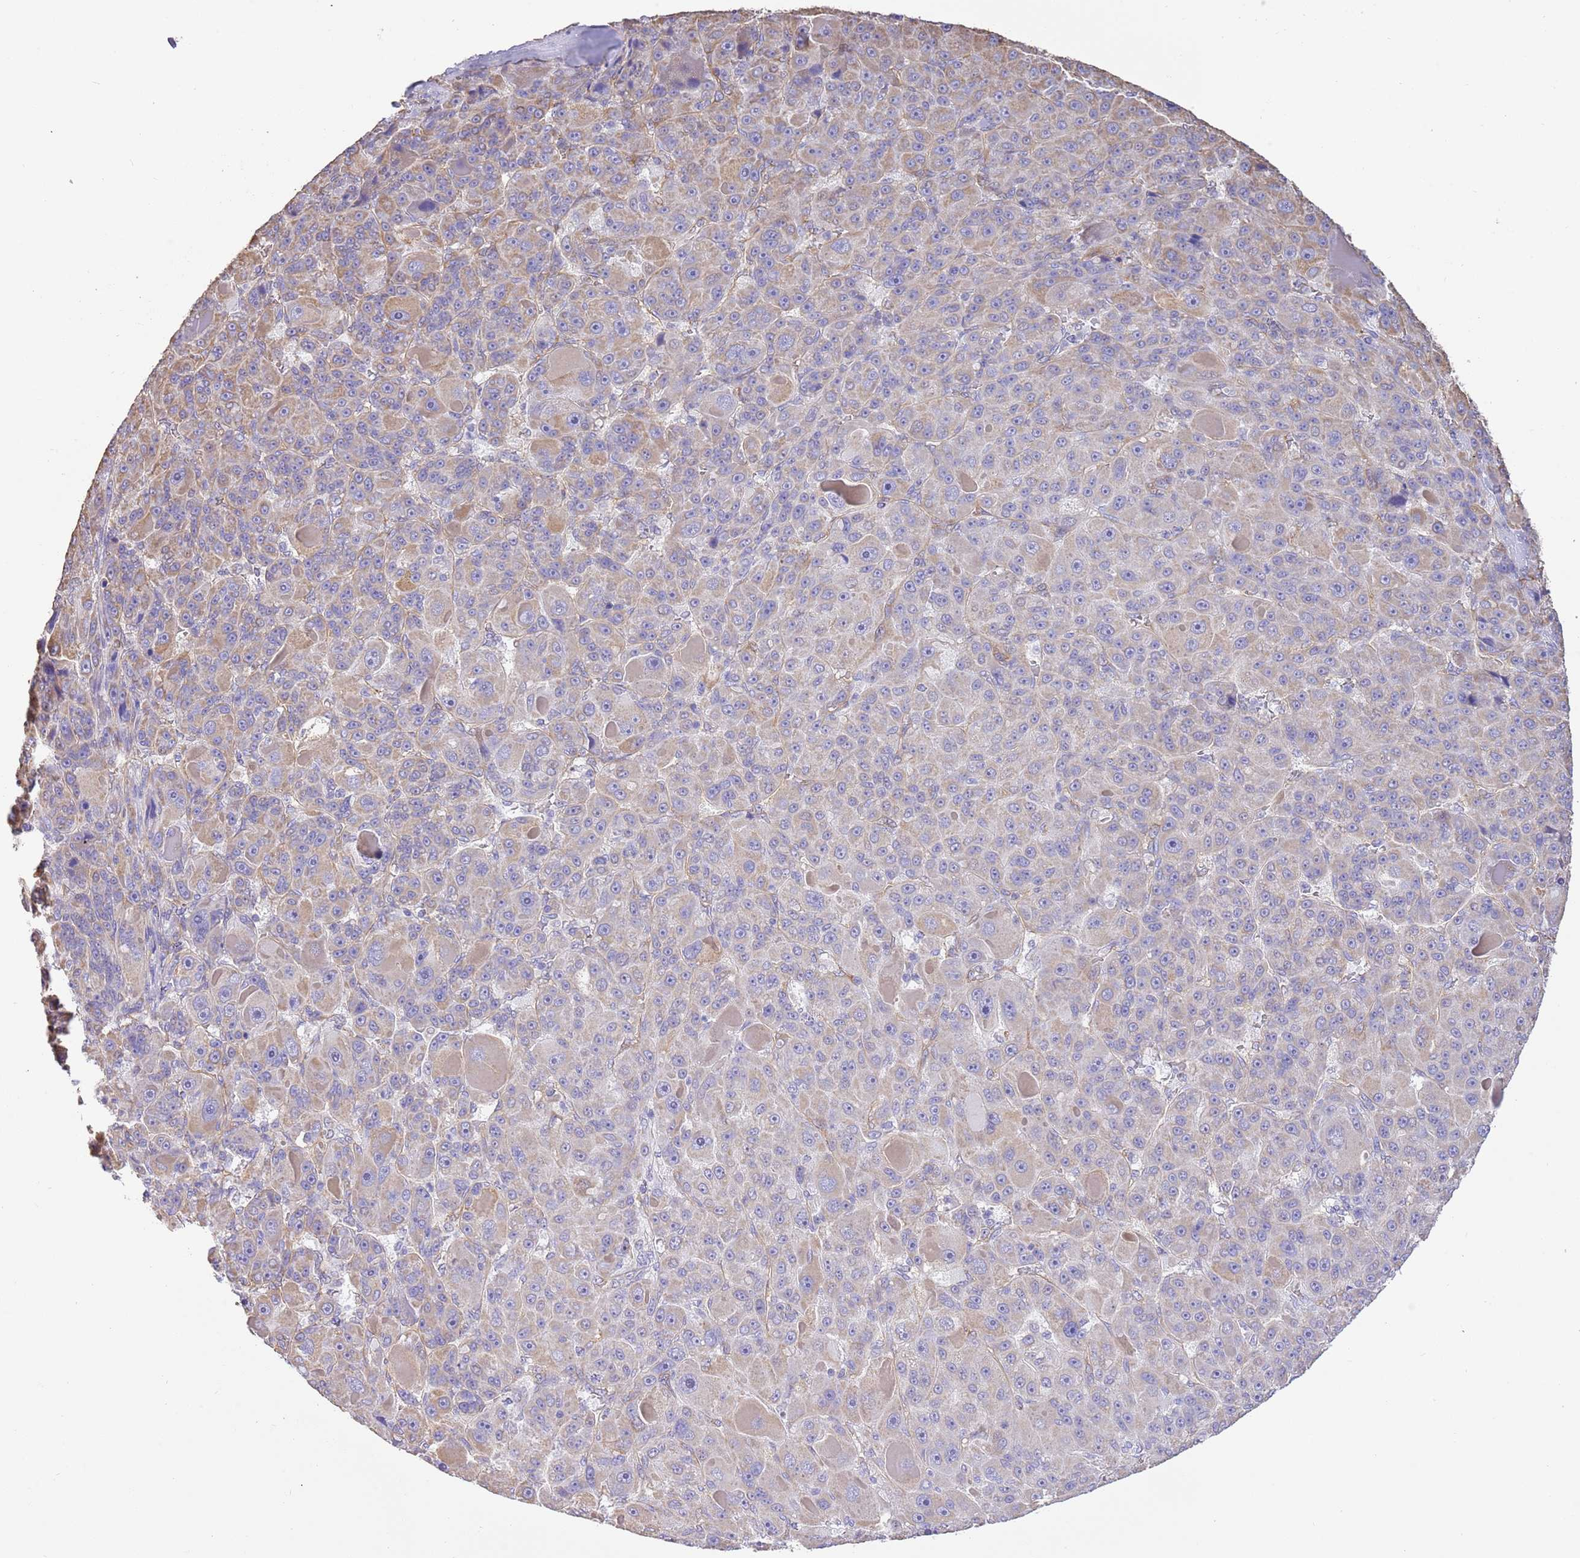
{"staining": {"intensity": "weak", "quantity": "25%-75%", "location": "cytoplasmic/membranous"}, "tissue": "liver cancer", "cell_type": "Tumor cells", "image_type": "cancer", "snomed": [{"axis": "morphology", "description": "Carcinoma, Hepatocellular, NOS"}, {"axis": "topography", "description": "Liver"}], "caption": "Liver cancer (hepatocellular carcinoma) stained with IHC exhibits weak cytoplasmic/membranous expression in about 25%-75% of tumor cells.", "gene": "DOCK9", "patient": {"sex": "male", "age": 76}}